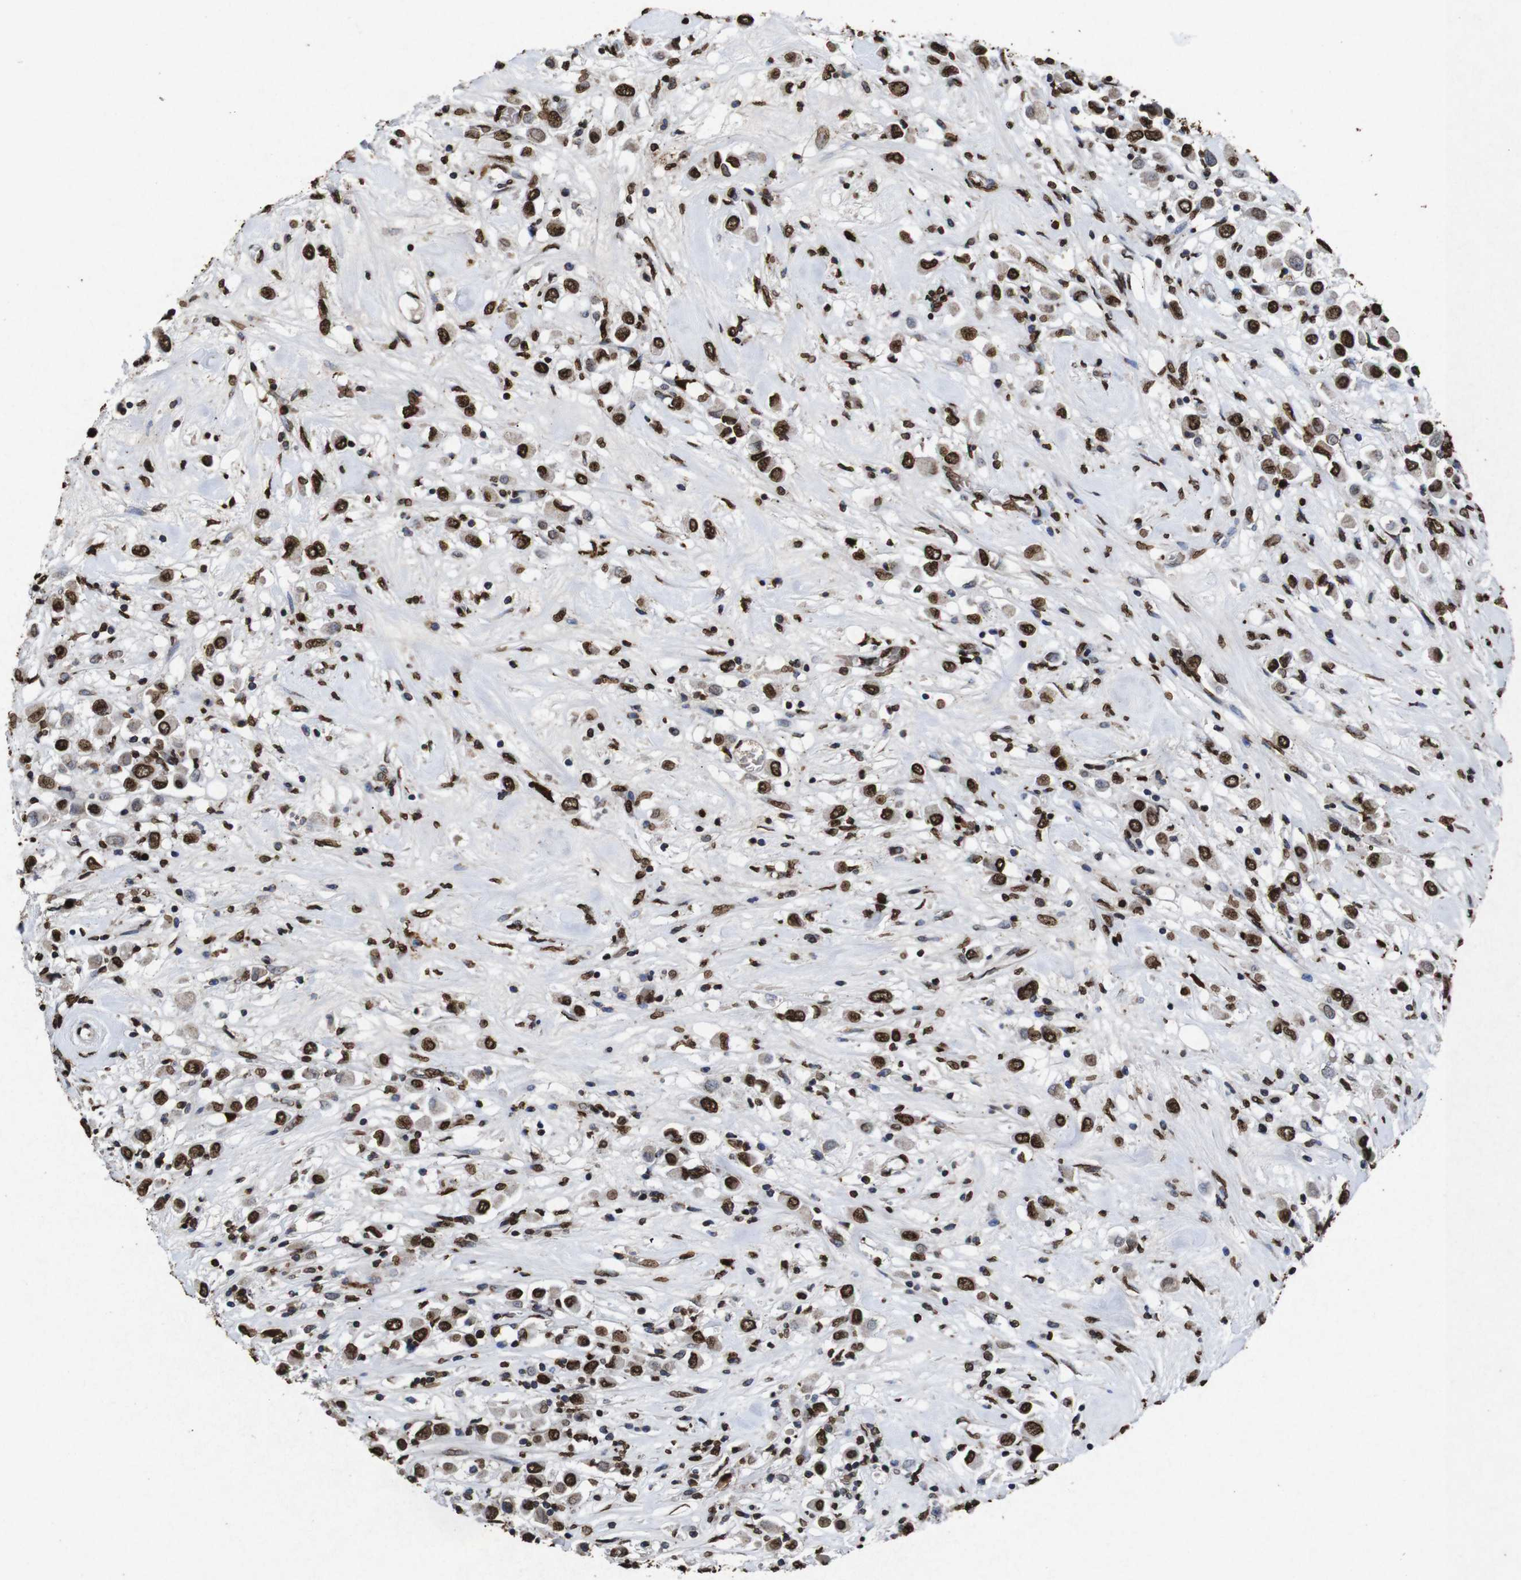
{"staining": {"intensity": "strong", "quantity": ">75%", "location": "nuclear"}, "tissue": "breast cancer", "cell_type": "Tumor cells", "image_type": "cancer", "snomed": [{"axis": "morphology", "description": "Duct carcinoma"}, {"axis": "topography", "description": "Breast"}], "caption": "Infiltrating ductal carcinoma (breast) was stained to show a protein in brown. There is high levels of strong nuclear staining in about >75% of tumor cells. Immunohistochemistry stains the protein in brown and the nuclei are stained blue.", "gene": "MDM2", "patient": {"sex": "female", "age": 61}}